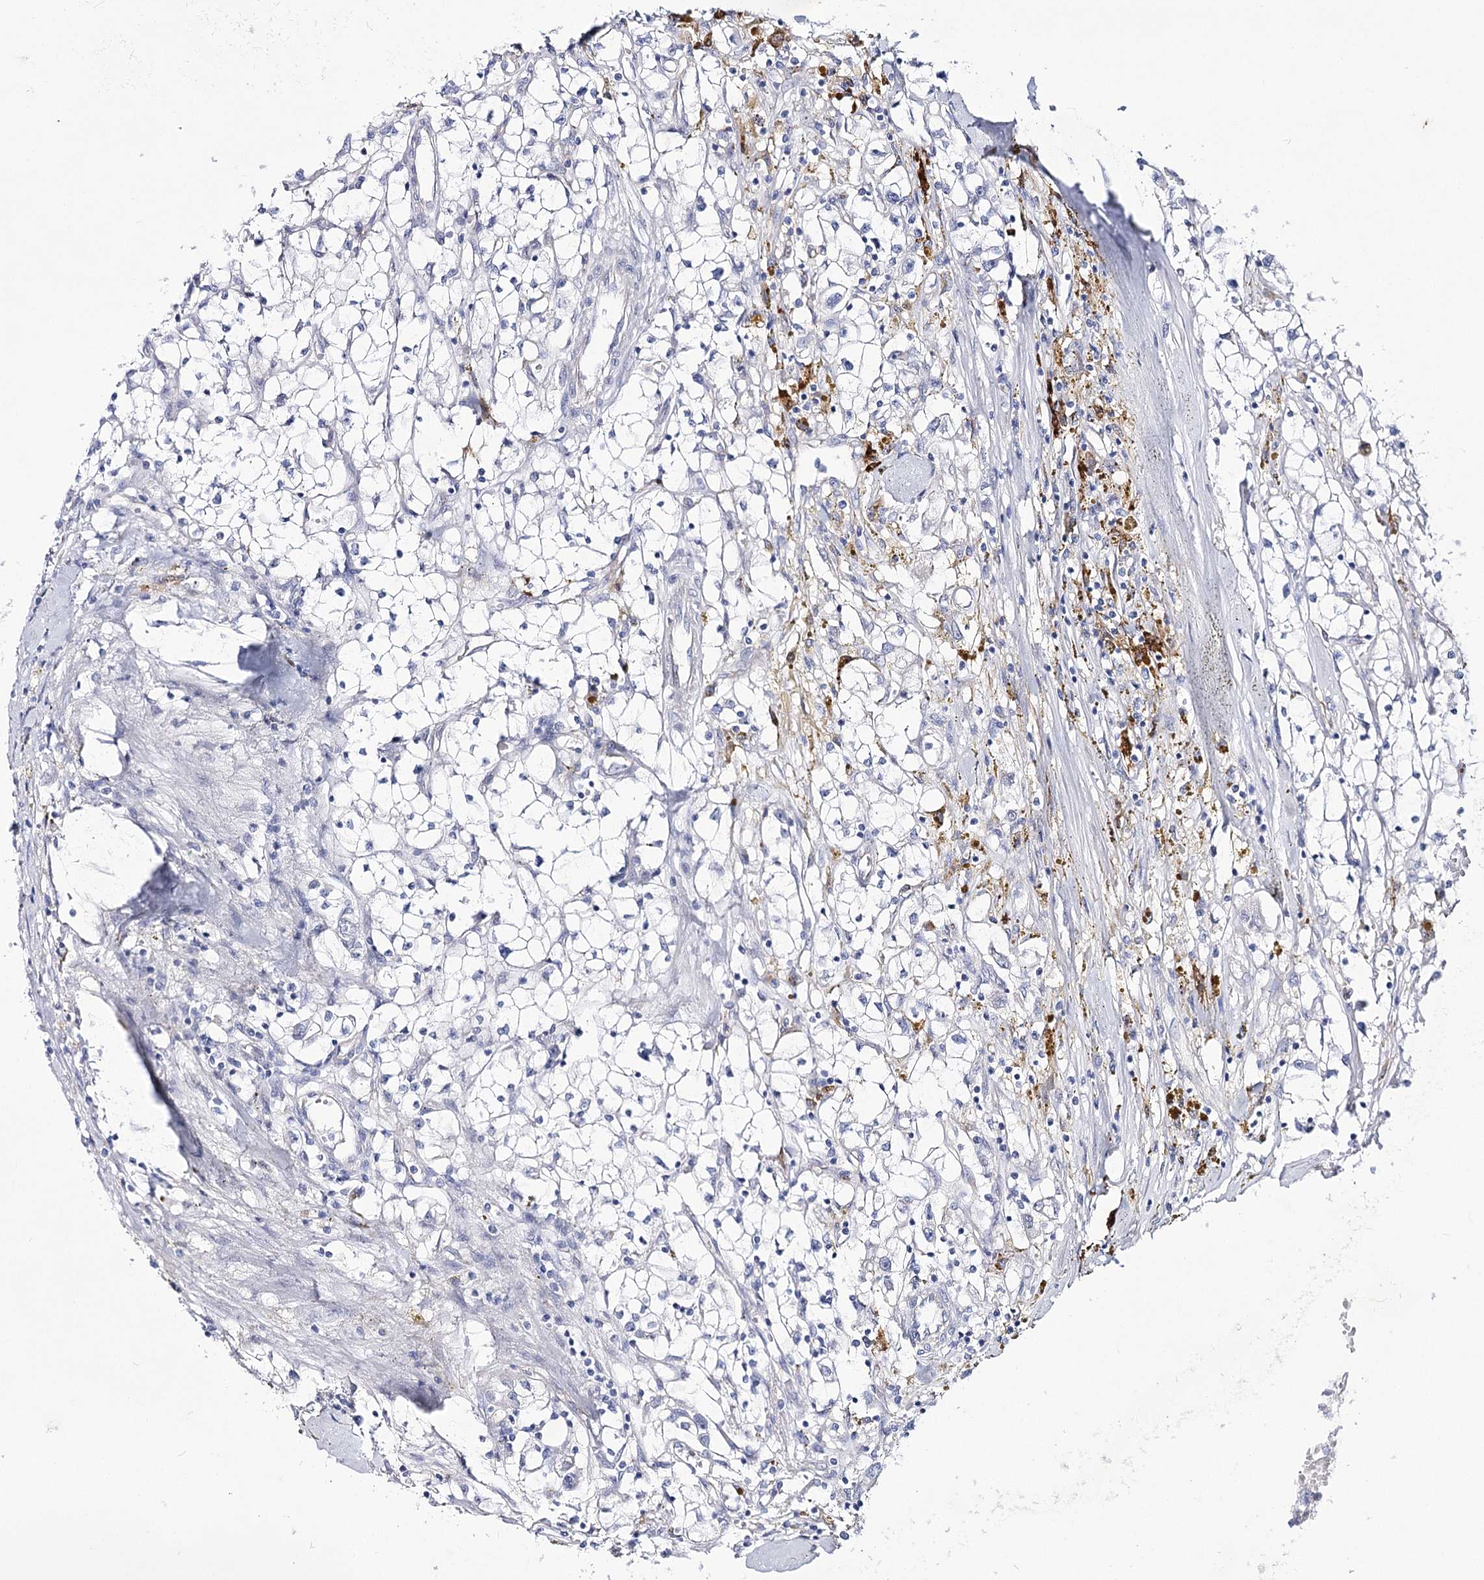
{"staining": {"intensity": "negative", "quantity": "none", "location": "none"}, "tissue": "renal cancer", "cell_type": "Tumor cells", "image_type": "cancer", "snomed": [{"axis": "morphology", "description": "Adenocarcinoma, NOS"}, {"axis": "topography", "description": "Kidney"}], "caption": "Immunohistochemical staining of renal adenocarcinoma displays no significant staining in tumor cells. The staining is performed using DAB (3,3'-diaminobenzidine) brown chromogen with nuclei counter-stained in using hematoxylin.", "gene": "NRAP", "patient": {"sex": "male", "age": 56}}